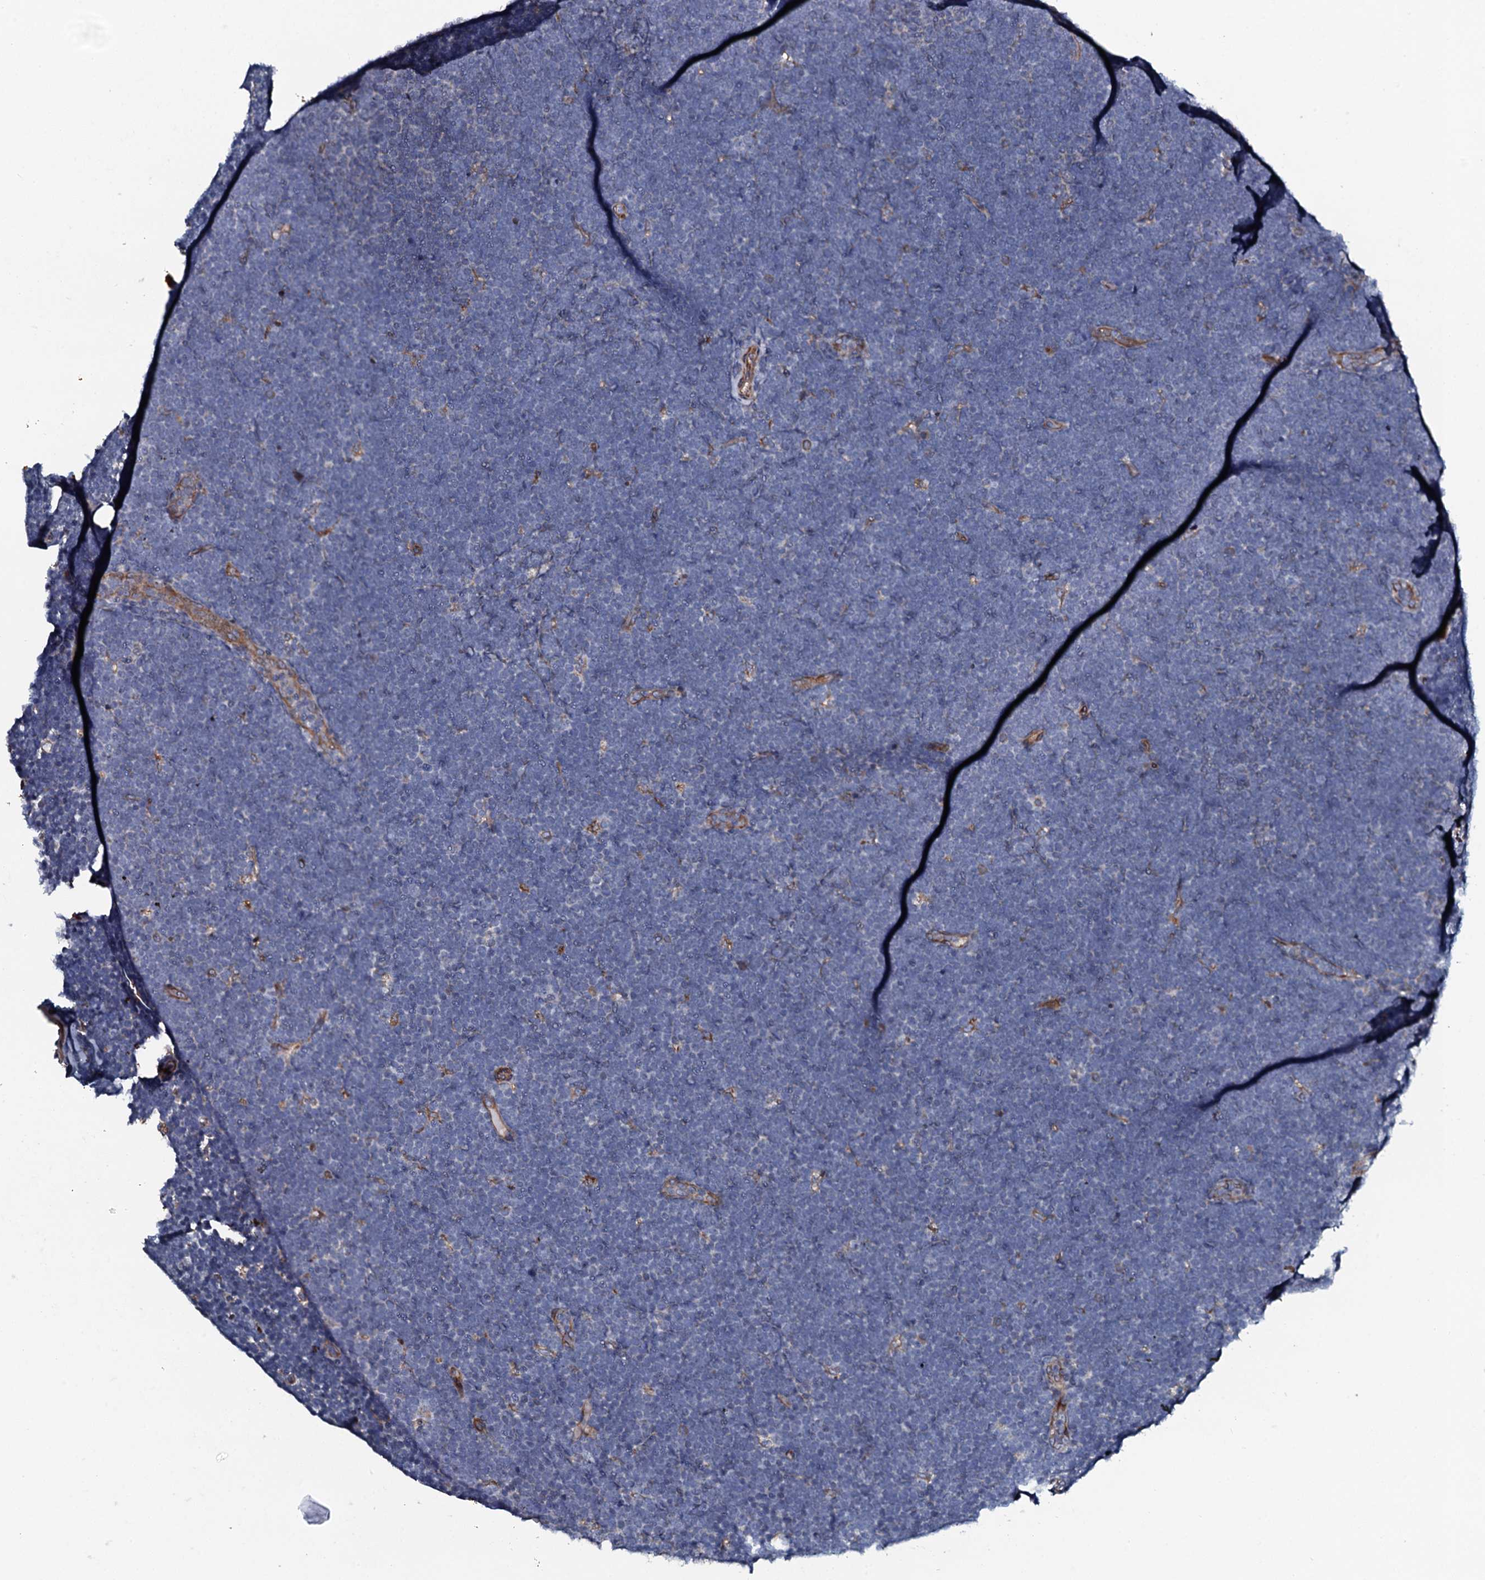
{"staining": {"intensity": "negative", "quantity": "none", "location": "none"}, "tissue": "lymphoma", "cell_type": "Tumor cells", "image_type": "cancer", "snomed": [{"axis": "morphology", "description": "Malignant lymphoma, non-Hodgkin's type, High grade"}, {"axis": "topography", "description": "Lymph node"}], "caption": "This is an immunohistochemistry image of human lymphoma. There is no expression in tumor cells.", "gene": "TMEM151A", "patient": {"sex": "male", "age": 13}}